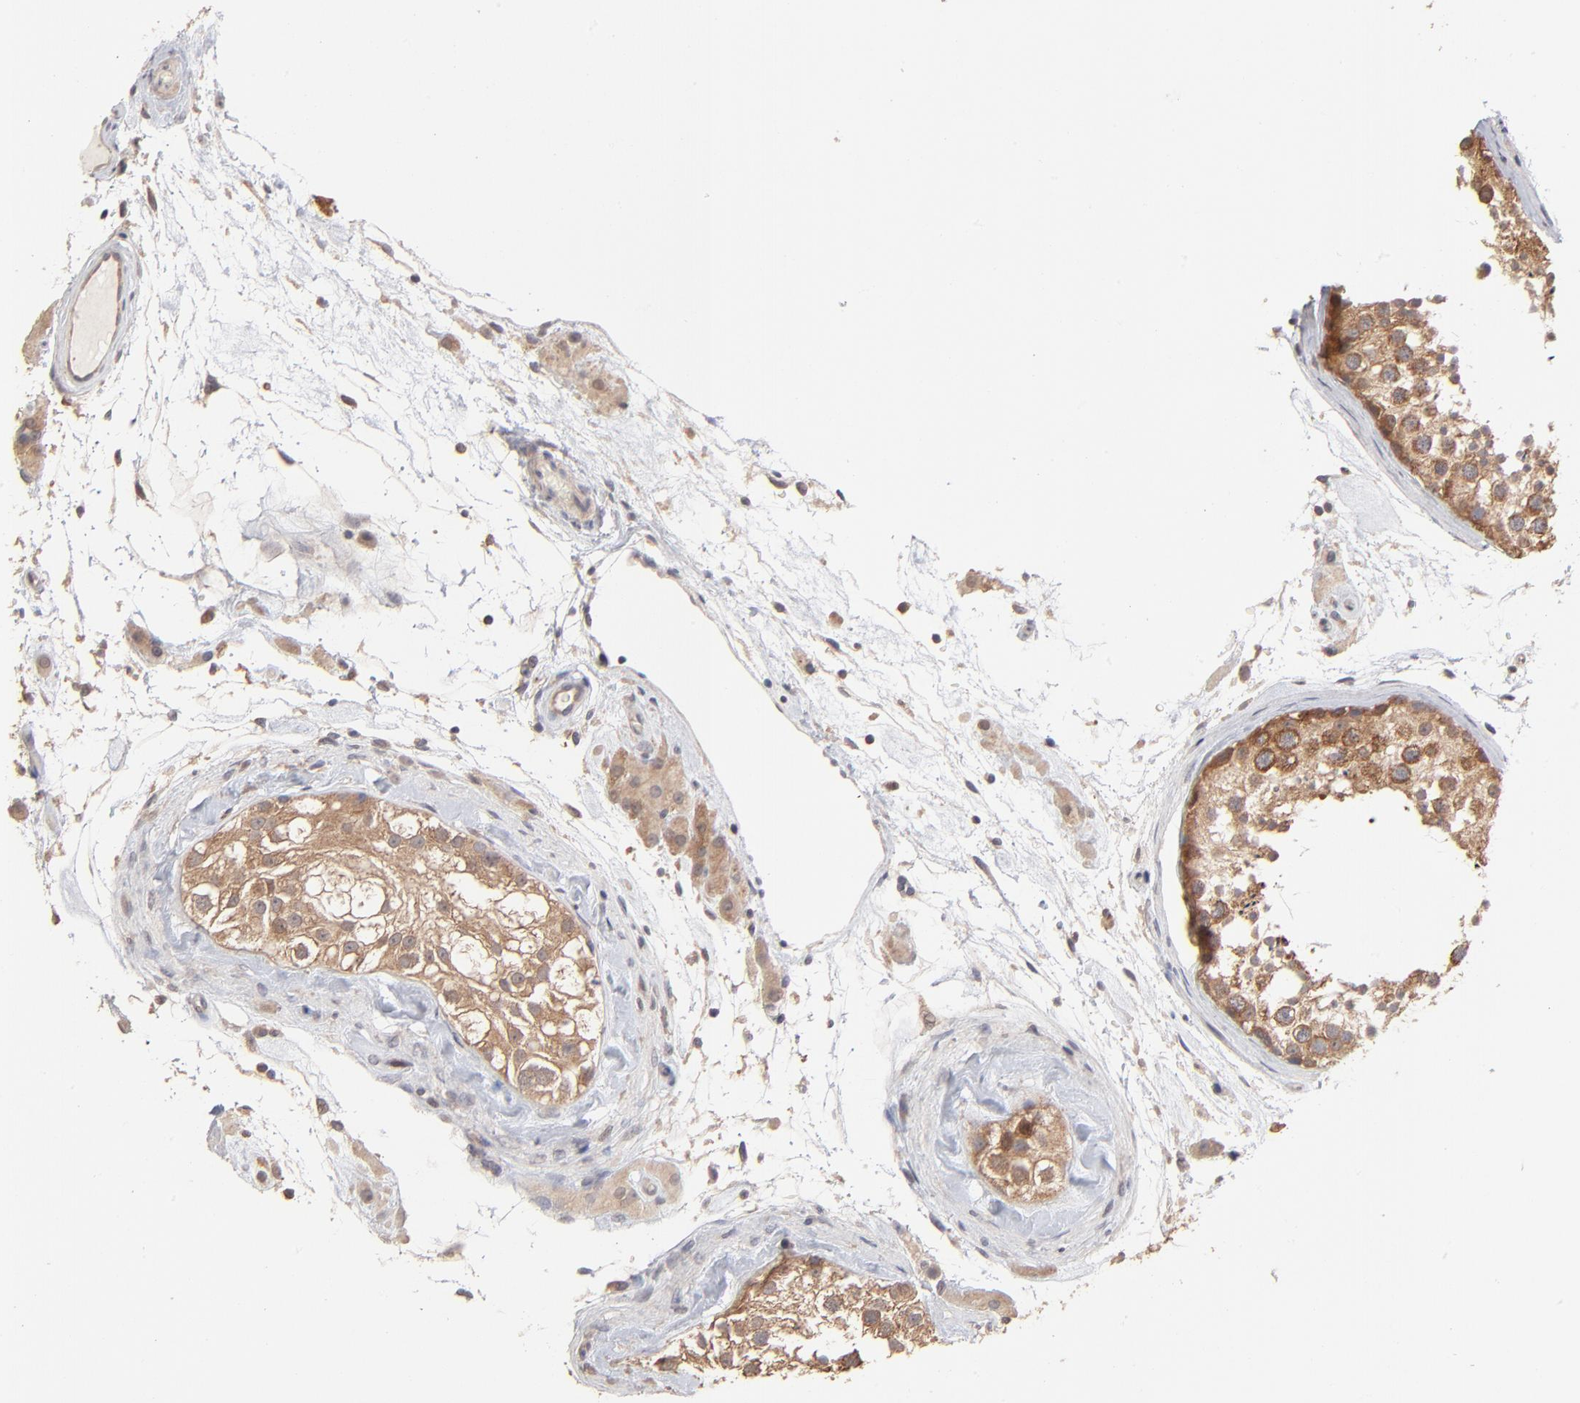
{"staining": {"intensity": "moderate", "quantity": ">75%", "location": "cytoplasmic/membranous"}, "tissue": "testis", "cell_type": "Cells in seminiferous ducts", "image_type": "normal", "snomed": [{"axis": "morphology", "description": "Normal tissue, NOS"}, {"axis": "topography", "description": "Testis"}], "caption": "DAB (3,3'-diaminobenzidine) immunohistochemical staining of benign human testis shows moderate cytoplasmic/membranous protein positivity in about >75% of cells in seminiferous ducts. The protein is stained brown, and the nuclei are stained in blue (DAB (3,3'-diaminobenzidine) IHC with brightfield microscopy, high magnification).", "gene": "IVNS1ABP", "patient": {"sex": "male", "age": 46}}